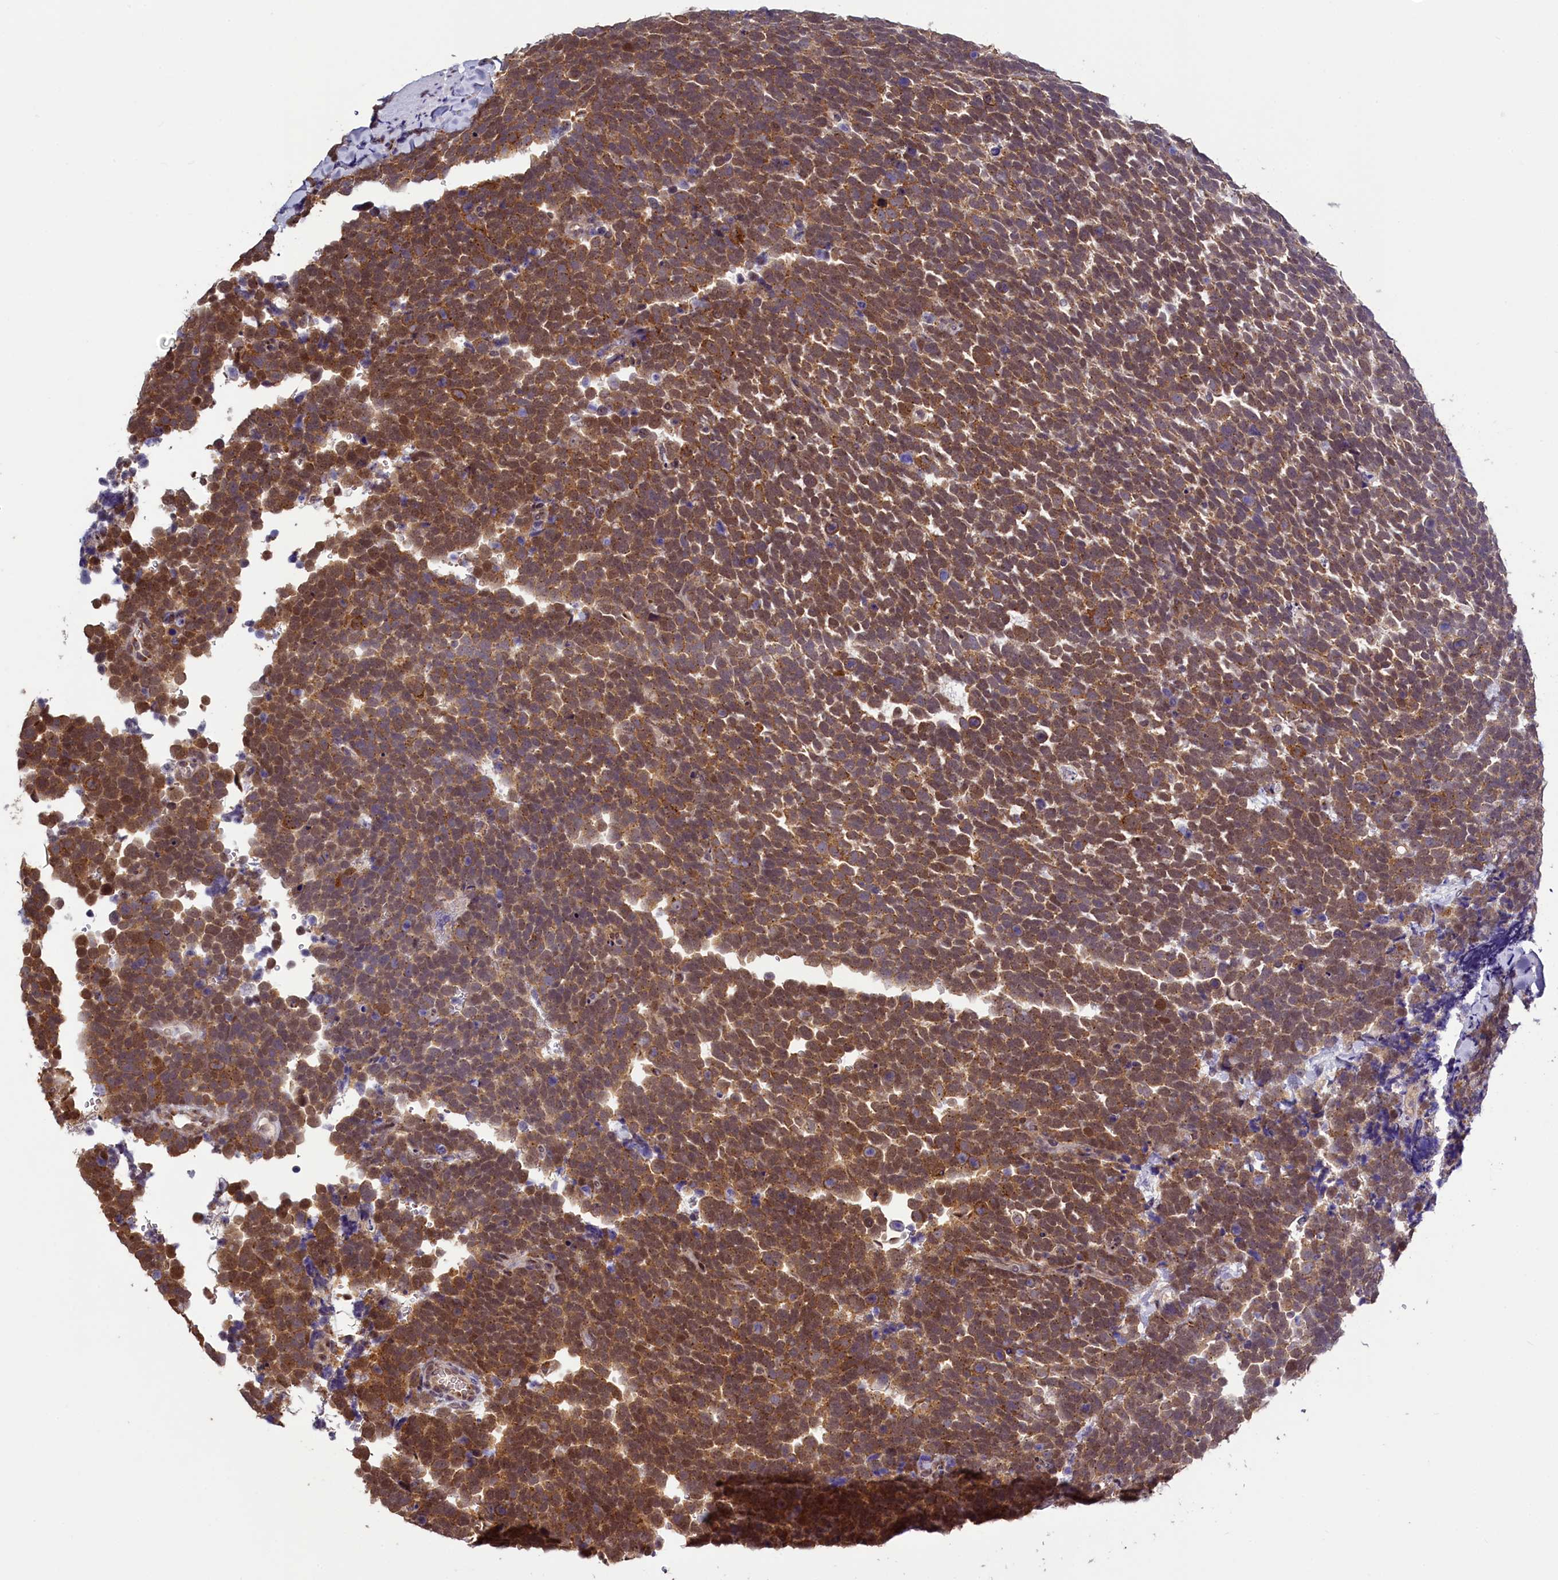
{"staining": {"intensity": "moderate", "quantity": ">75%", "location": "cytoplasmic/membranous"}, "tissue": "urothelial cancer", "cell_type": "Tumor cells", "image_type": "cancer", "snomed": [{"axis": "morphology", "description": "Urothelial carcinoma, High grade"}, {"axis": "topography", "description": "Urinary bladder"}], "caption": "Approximately >75% of tumor cells in high-grade urothelial carcinoma exhibit moderate cytoplasmic/membranous protein expression as visualized by brown immunohistochemical staining.", "gene": "SEC24C", "patient": {"sex": "female", "age": 82}}